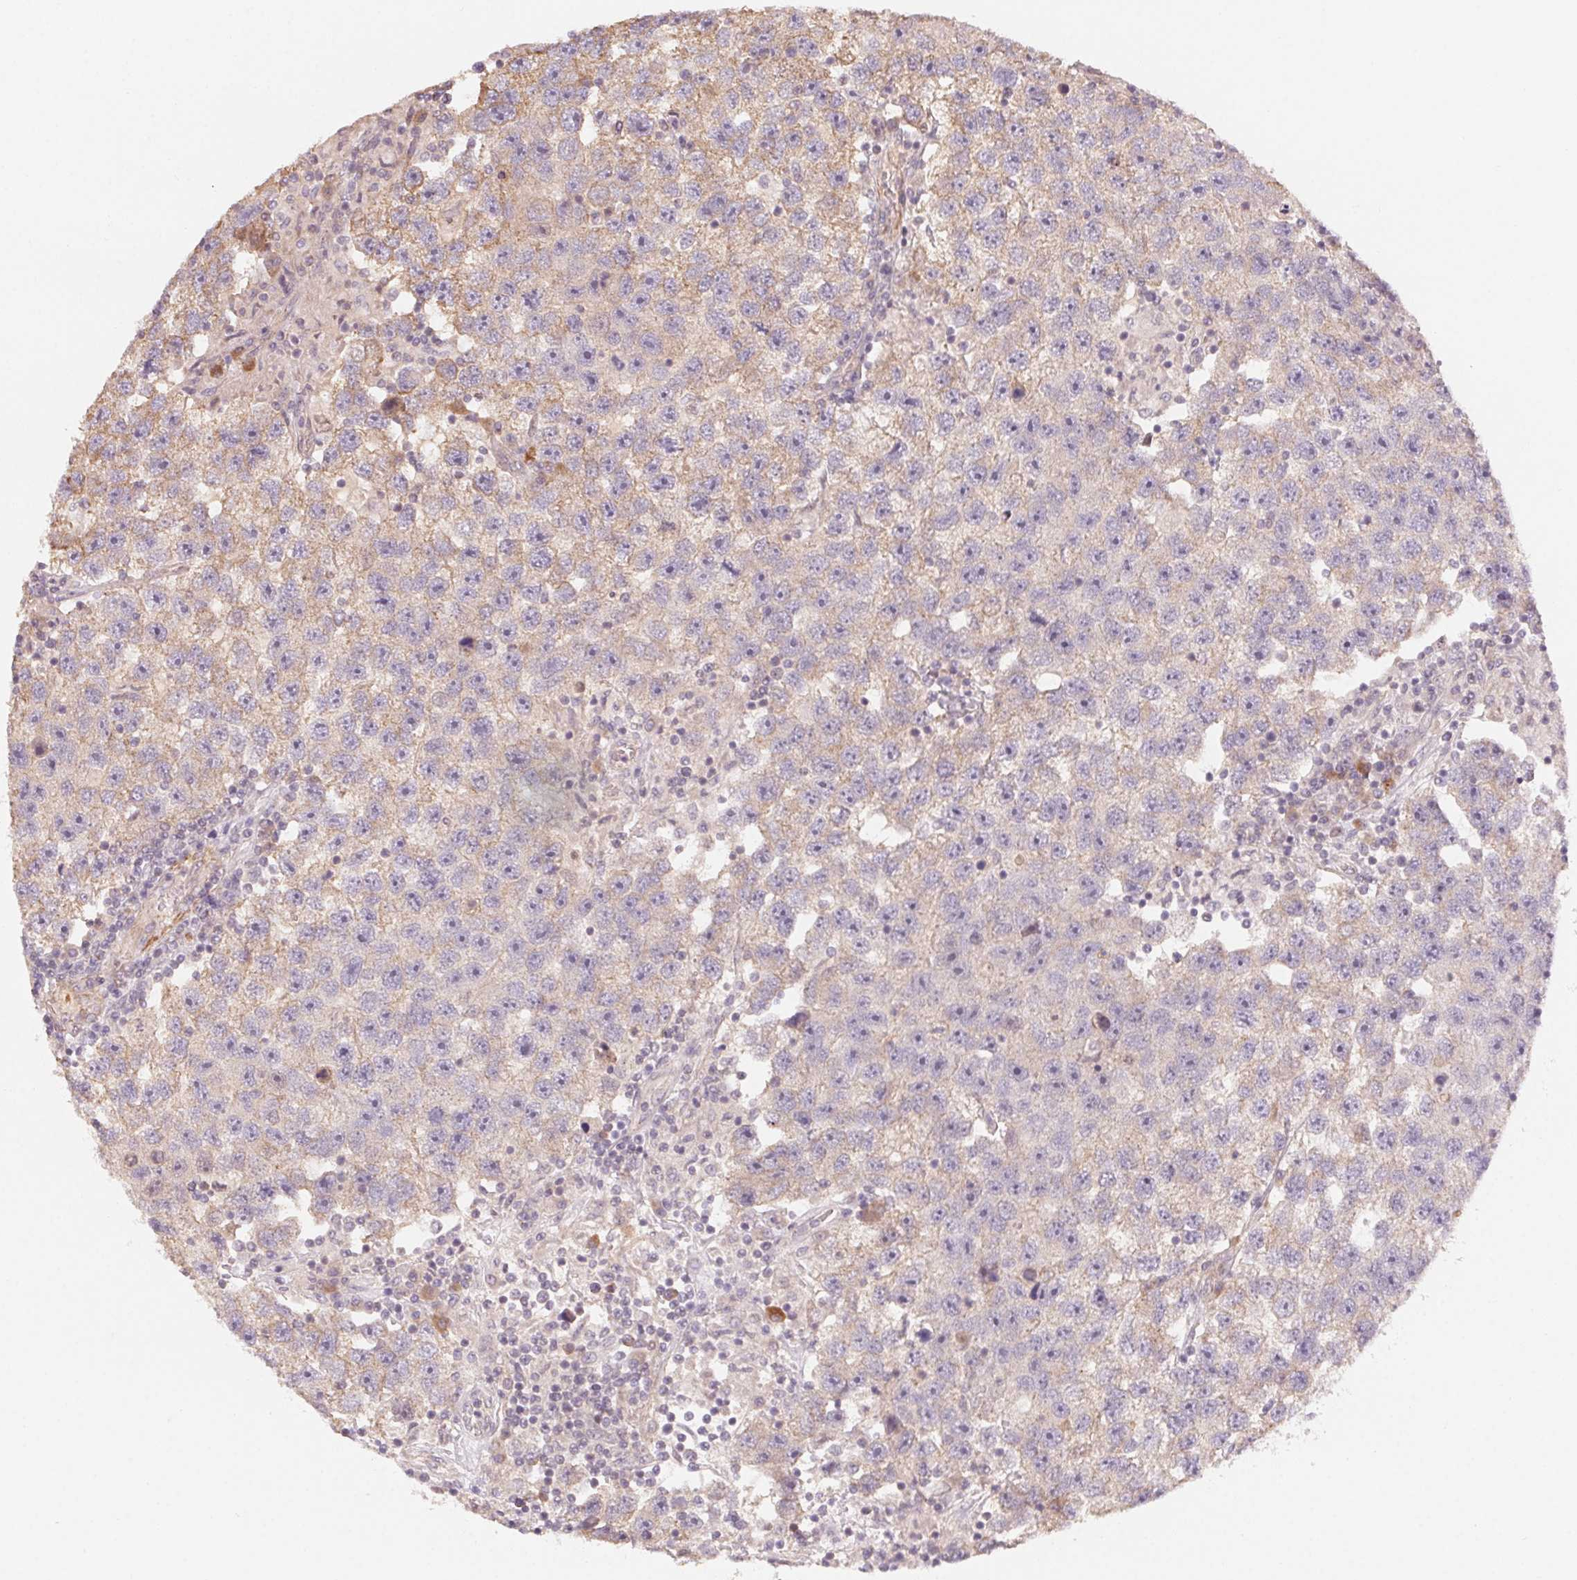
{"staining": {"intensity": "moderate", "quantity": "25%-75%", "location": "cytoplasmic/membranous"}, "tissue": "testis cancer", "cell_type": "Tumor cells", "image_type": "cancer", "snomed": [{"axis": "morphology", "description": "Seminoma, NOS"}, {"axis": "topography", "description": "Testis"}], "caption": "Brown immunohistochemical staining in testis seminoma exhibits moderate cytoplasmic/membranous expression in approximately 25%-75% of tumor cells.", "gene": "CCDC112", "patient": {"sex": "male", "age": 26}}